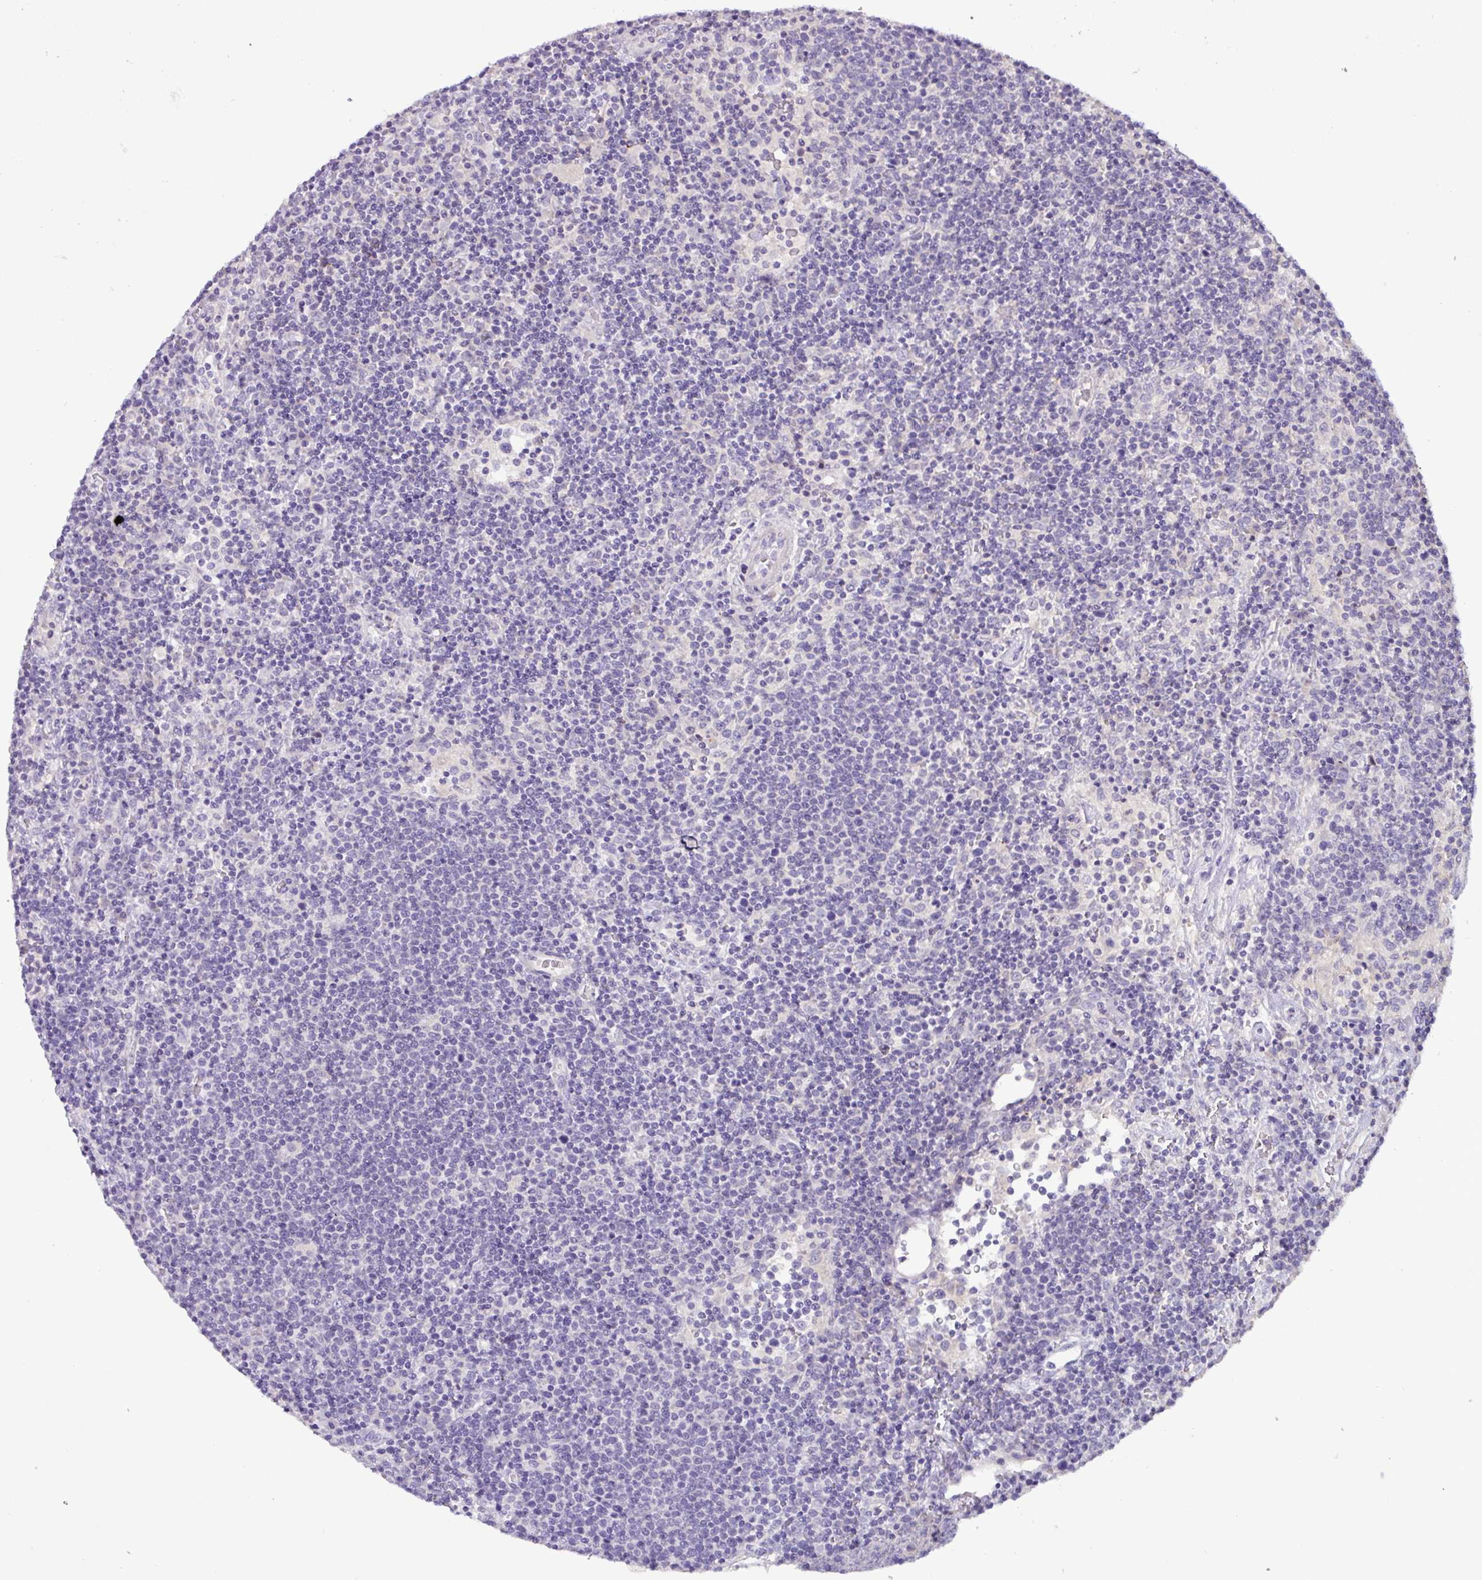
{"staining": {"intensity": "negative", "quantity": "none", "location": "none"}, "tissue": "lymphoma", "cell_type": "Tumor cells", "image_type": "cancer", "snomed": [{"axis": "morphology", "description": "Malignant lymphoma, non-Hodgkin's type, High grade"}, {"axis": "topography", "description": "Lymph node"}], "caption": "Immunohistochemistry (IHC) histopathology image of neoplastic tissue: high-grade malignant lymphoma, non-Hodgkin's type stained with DAB (3,3'-diaminobenzidine) reveals no significant protein staining in tumor cells.", "gene": "PNLDC1", "patient": {"sex": "male", "age": 61}}